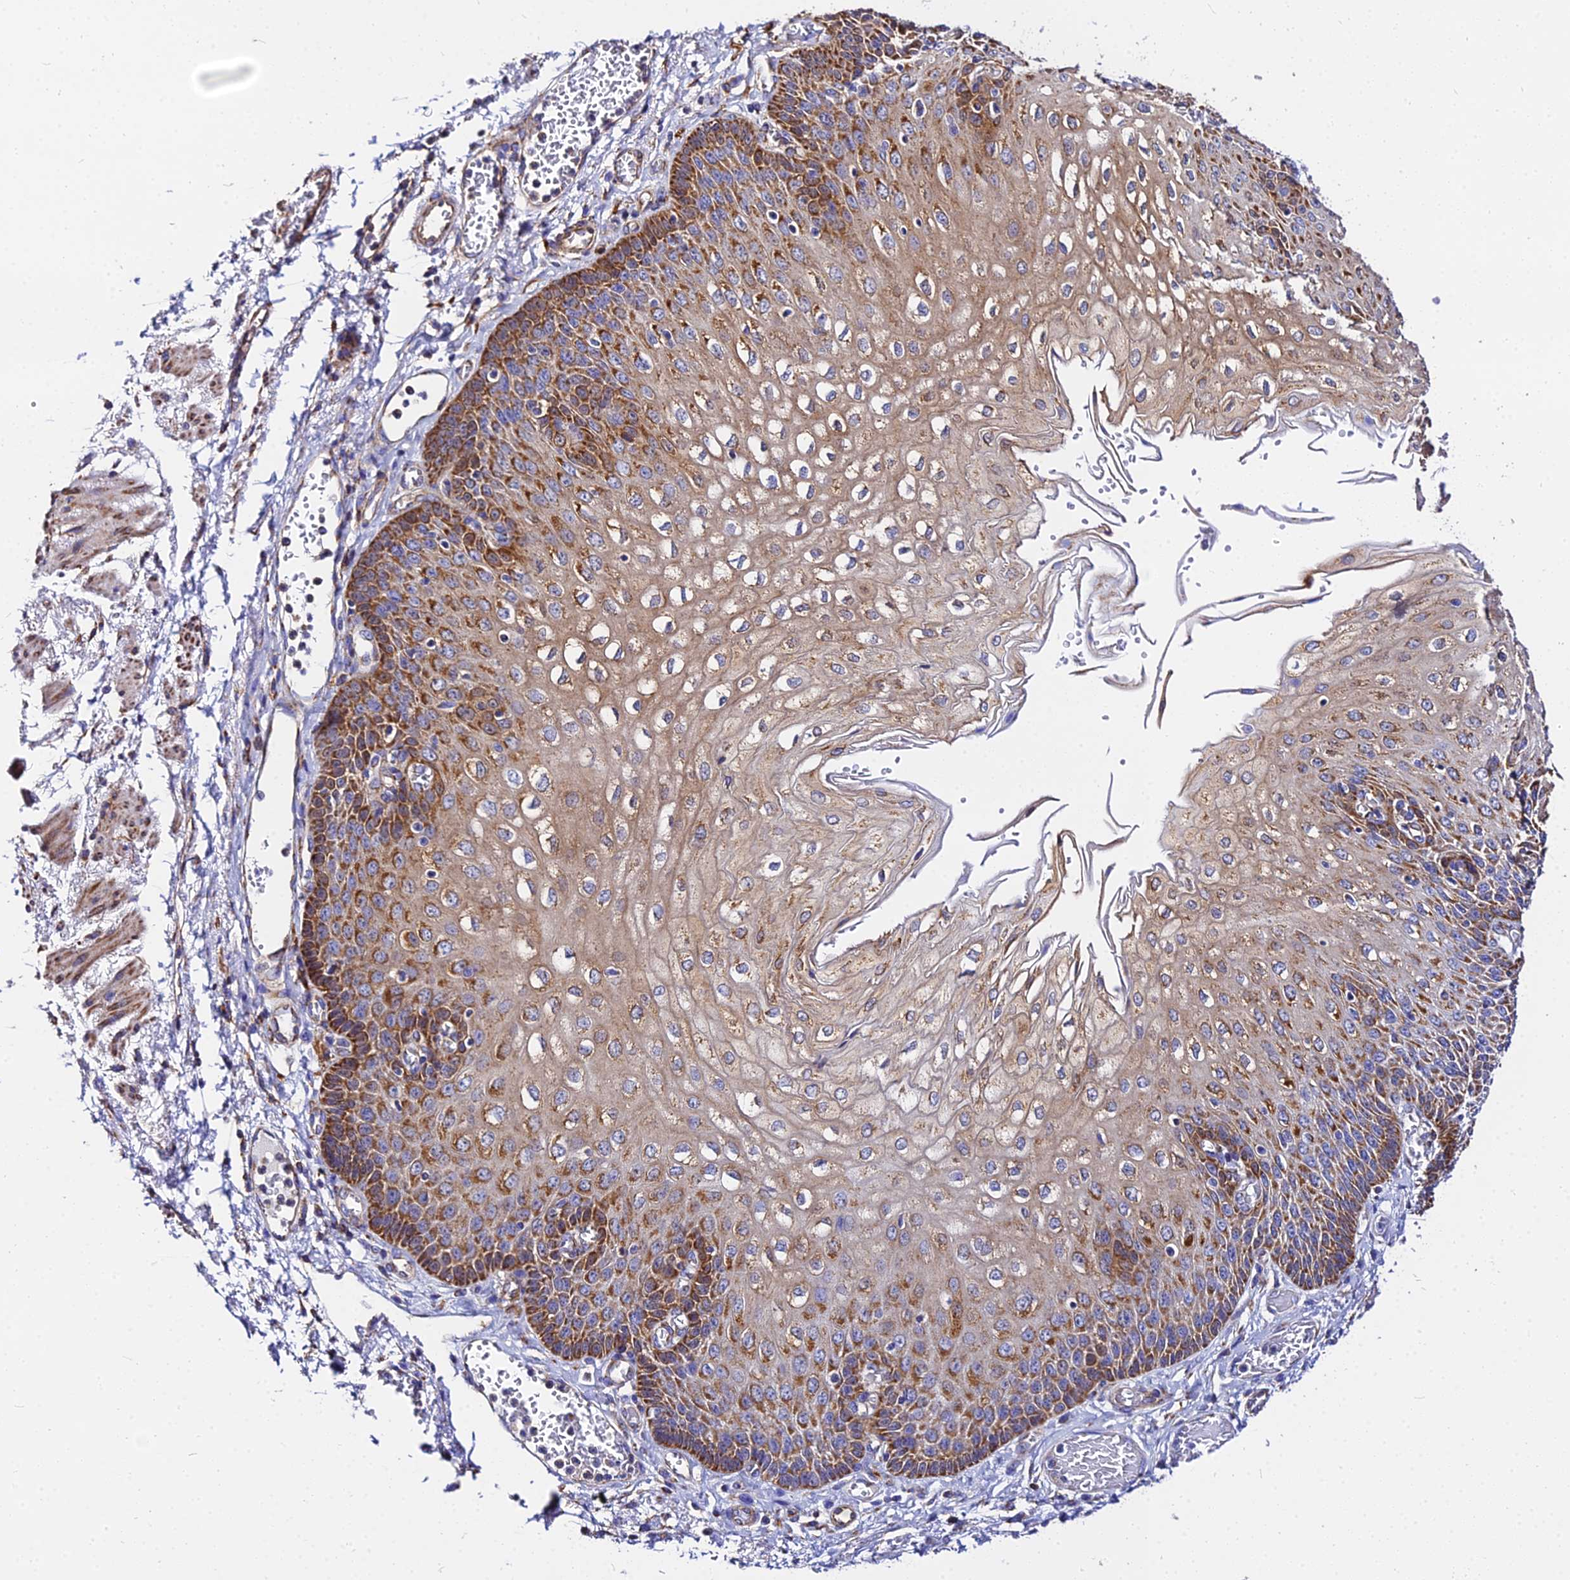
{"staining": {"intensity": "strong", "quantity": ">75%", "location": "cytoplasmic/membranous"}, "tissue": "esophagus", "cell_type": "Squamous epithelial cells", "image_type": "normal", "snomed": [{"axis": "morphology", "description": "Normal tissue, NOS"}, {"axis": "topography", "description": "Esophagus"}], "caption": "Esophagus stained with DAB IHC exhibits high levels of strong cytoplasmic/membranous expression in approximately >75% of squamous epithelial cells. The staining was performed using DAB to visualize the protein expression in brown, while the nuclei were stained in blue with hematoxylin (Magnification: 20x).", "gene": "ZNF573", "patient": {"sex": "male", "age": 81}}